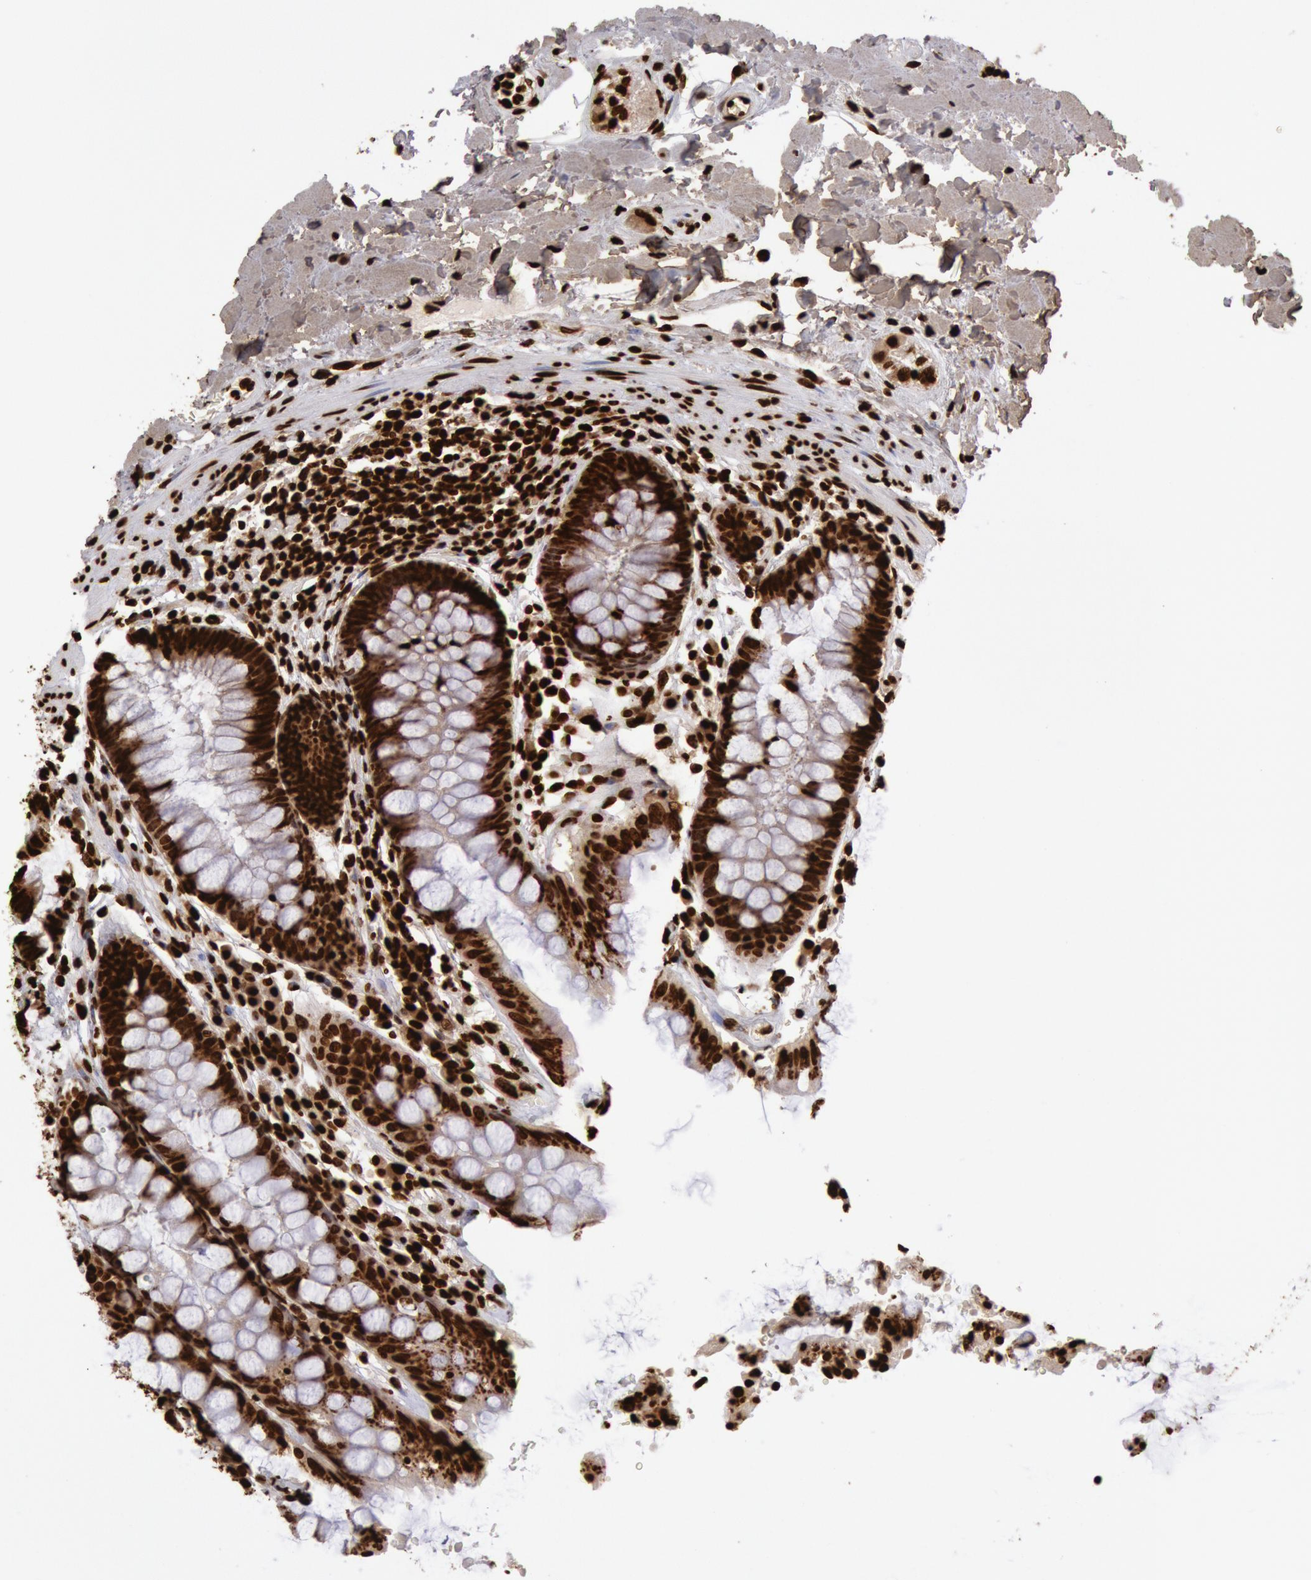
{"staining": {"intensity": "strong", "quantity": ">75%", "location": "nuclear"}, "tissue": "rectum", "cell_type": "Glandular cells", "image_type": "normal", "snomed": [{"axis": "morphology", "description": "Normal tissue, NOS"}, {"axis": "topography", "description": "Rectum"}], "caption": "Immunohistochemical staining of normal human rectum demonstrates >75% levels of strong nuclear protein expression in approximately >75% of glandular cells.", "gene": "H3", "patient": {"sex": "female", "age": 46}}